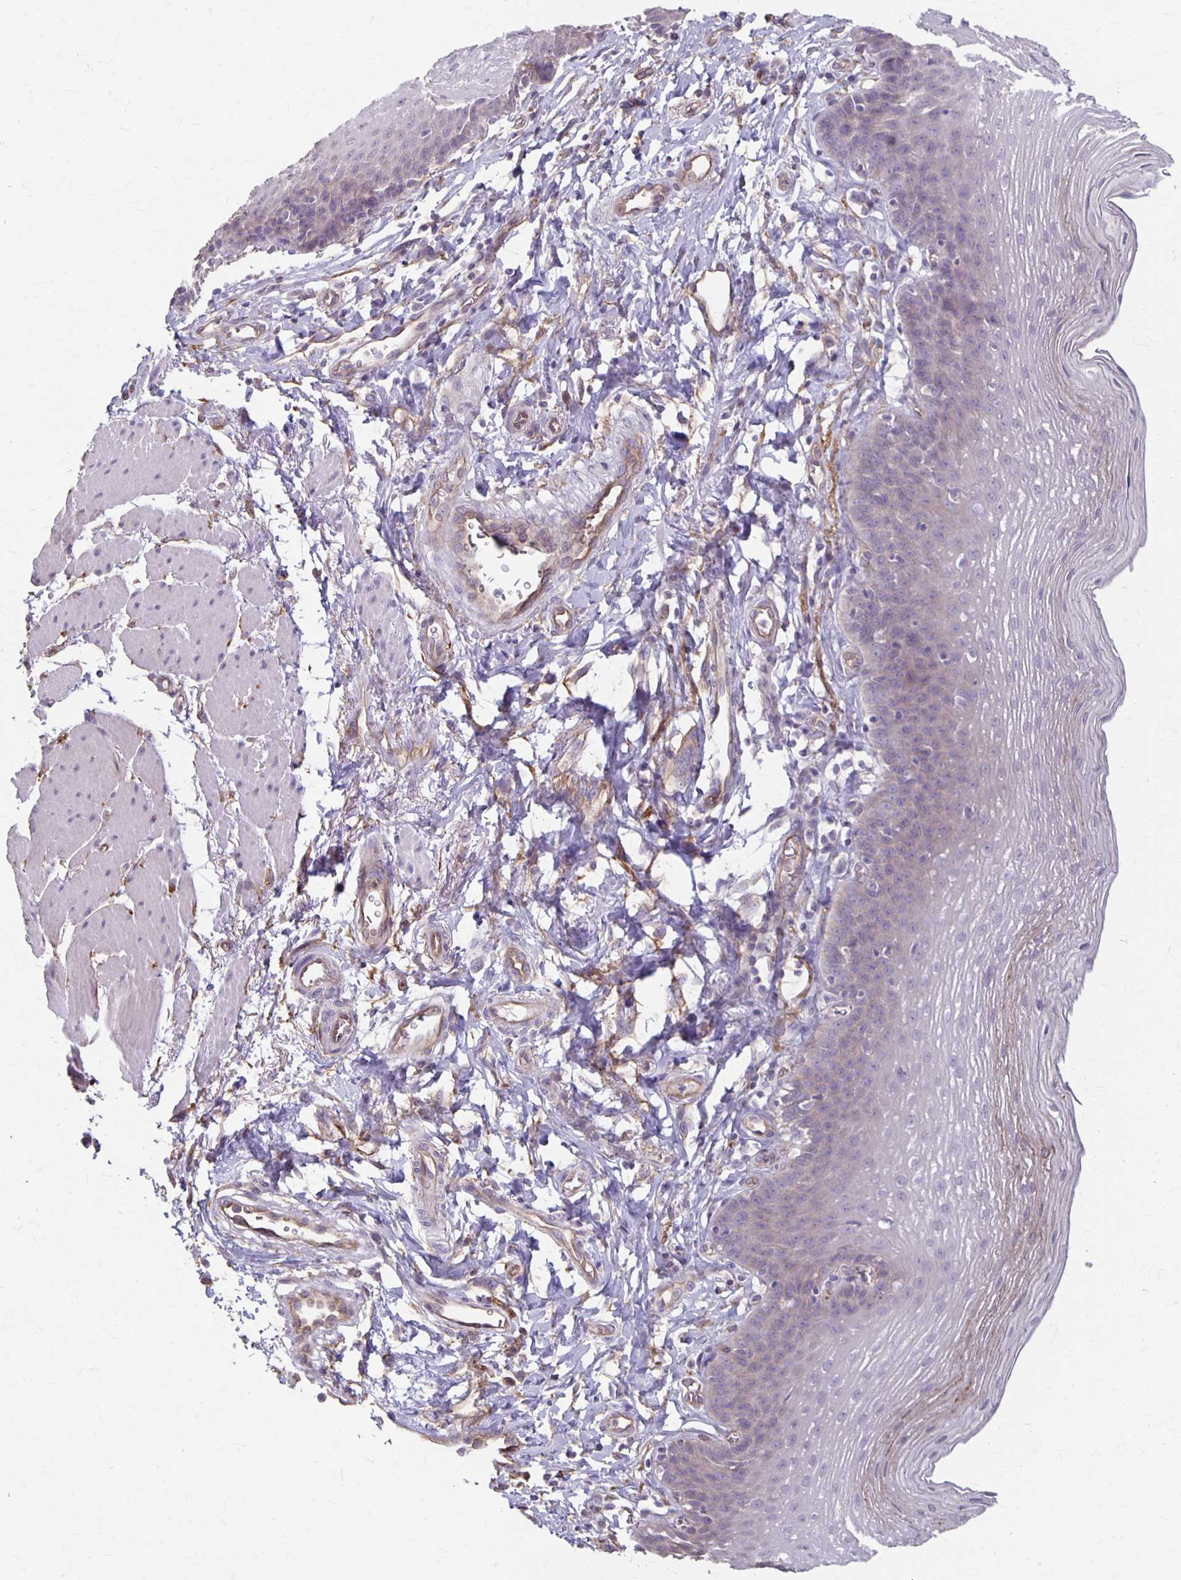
{"staining": {"intensity": "negative", "quantity": "none", "location": "none"}, "tissue": "esophagus", "cell_type": "Squamous epithelial cells", "image_type": "normal", "snomed": [{"axis": "morphology", "description": "Normal tissue, NOS"}, {"axis": "topography", "description": "Esophagus"}], "caption": "This is an IHC micrograph of normal esophagus. There is no positivity in squamous epithelial cells.", "gene": "PPP1R3E", "patient": {"sex": "female", "age": 81}}